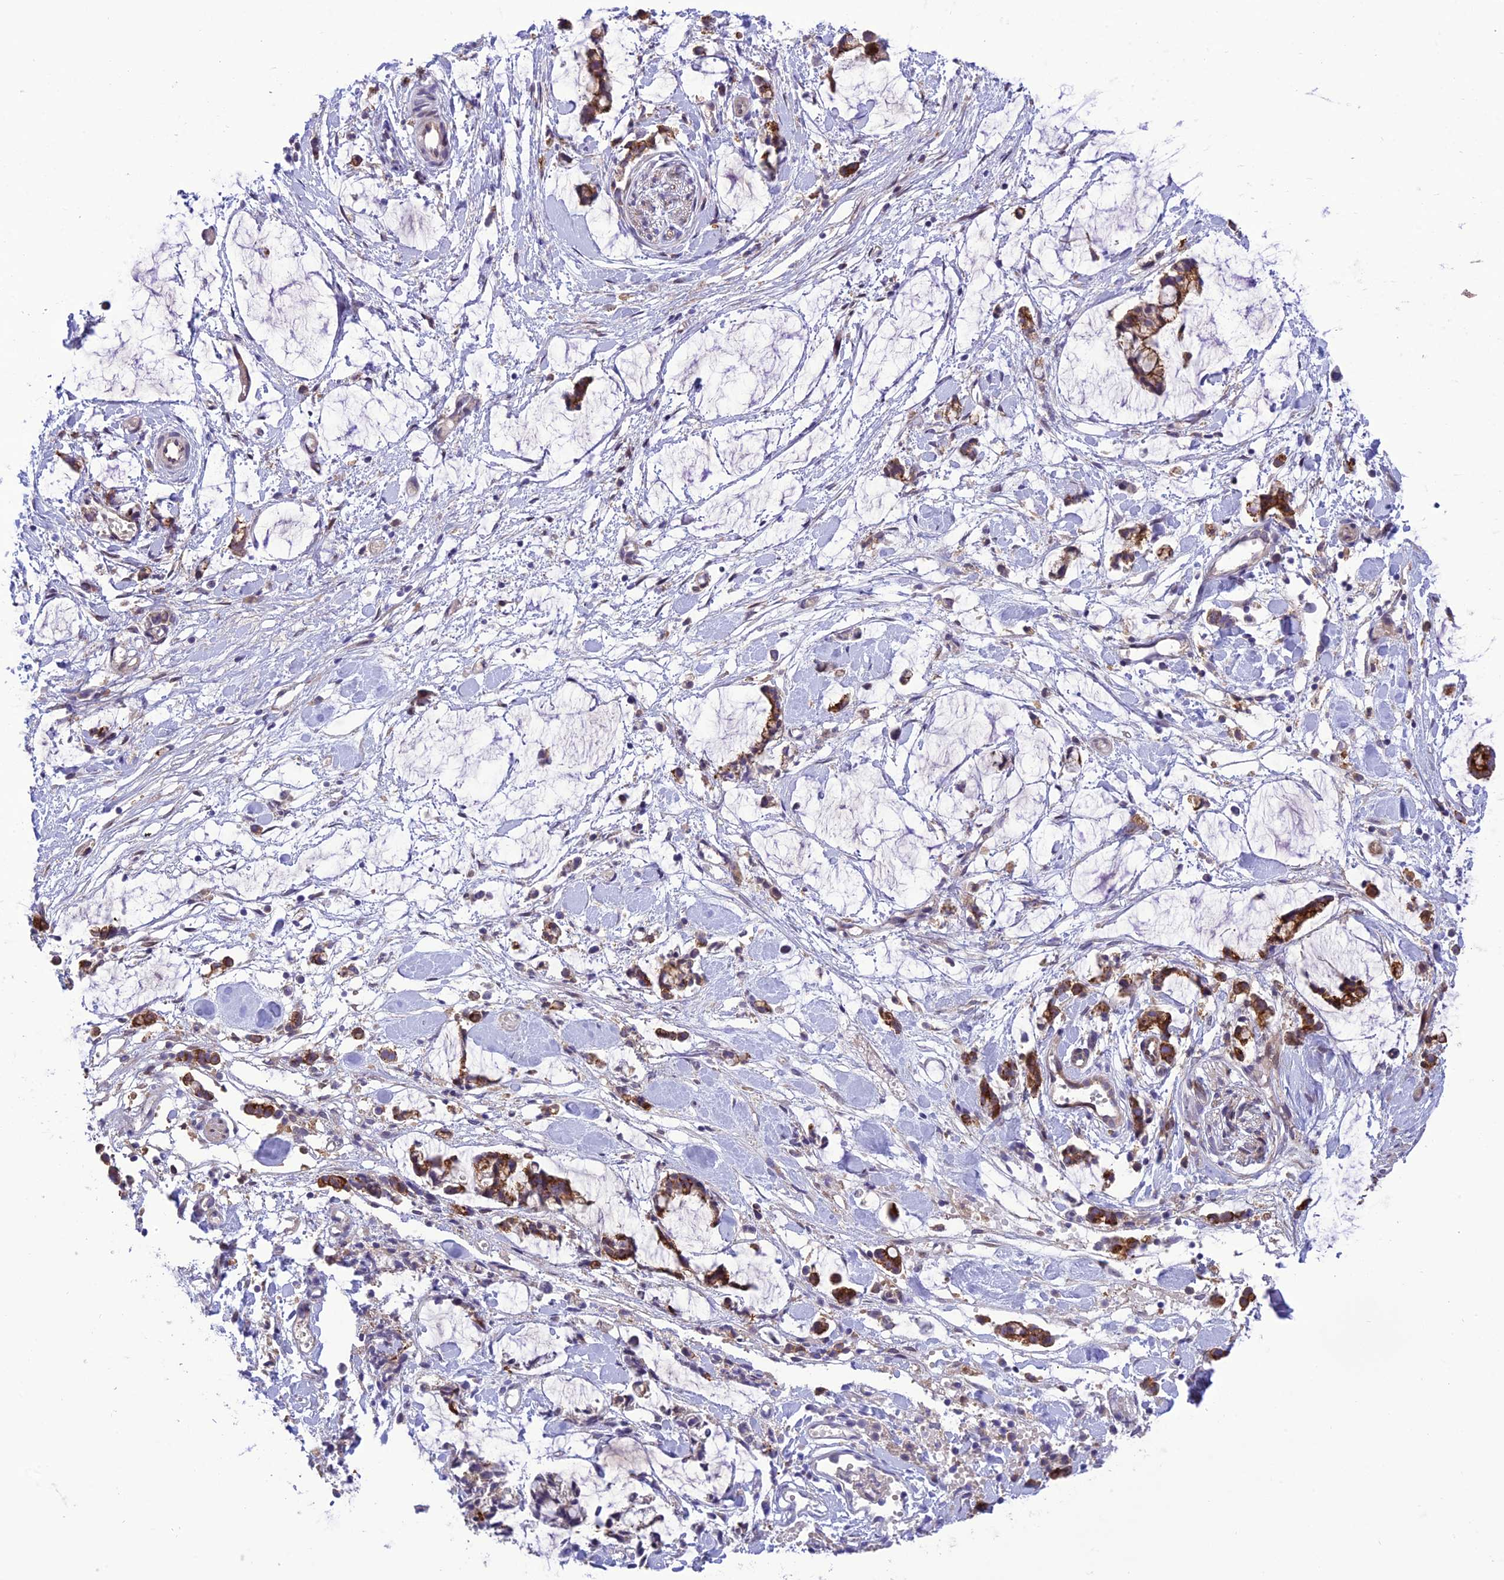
{"staining": {"intensity": "negative", "quantity": "none", "location": "none"}, "tissue": "adipose tissue", "cell_type": "Adipocytes", "image_type": "normal", "snomed": [{"axis": "morphology", "description": "Normal tissue, NOS"}, {"axis": "morphology", "description": "Adenocarcinoma, NOS"}, {"axis": "topography", "description": "Smooth muscle"}, {"axis": "topography", "description": "Colon"}], "caption": "The photomicrograph exhibits no staining of adipocytes in unremarkable adipose tissue. (Stains: DAB (3,3'-diaminobenzidine) IHC with hematoxylin counter stain, Microscopy: brightfield microscopy at high magnification).", "gene": "JMY", "patient": {"sex": "male", "age": 14}}